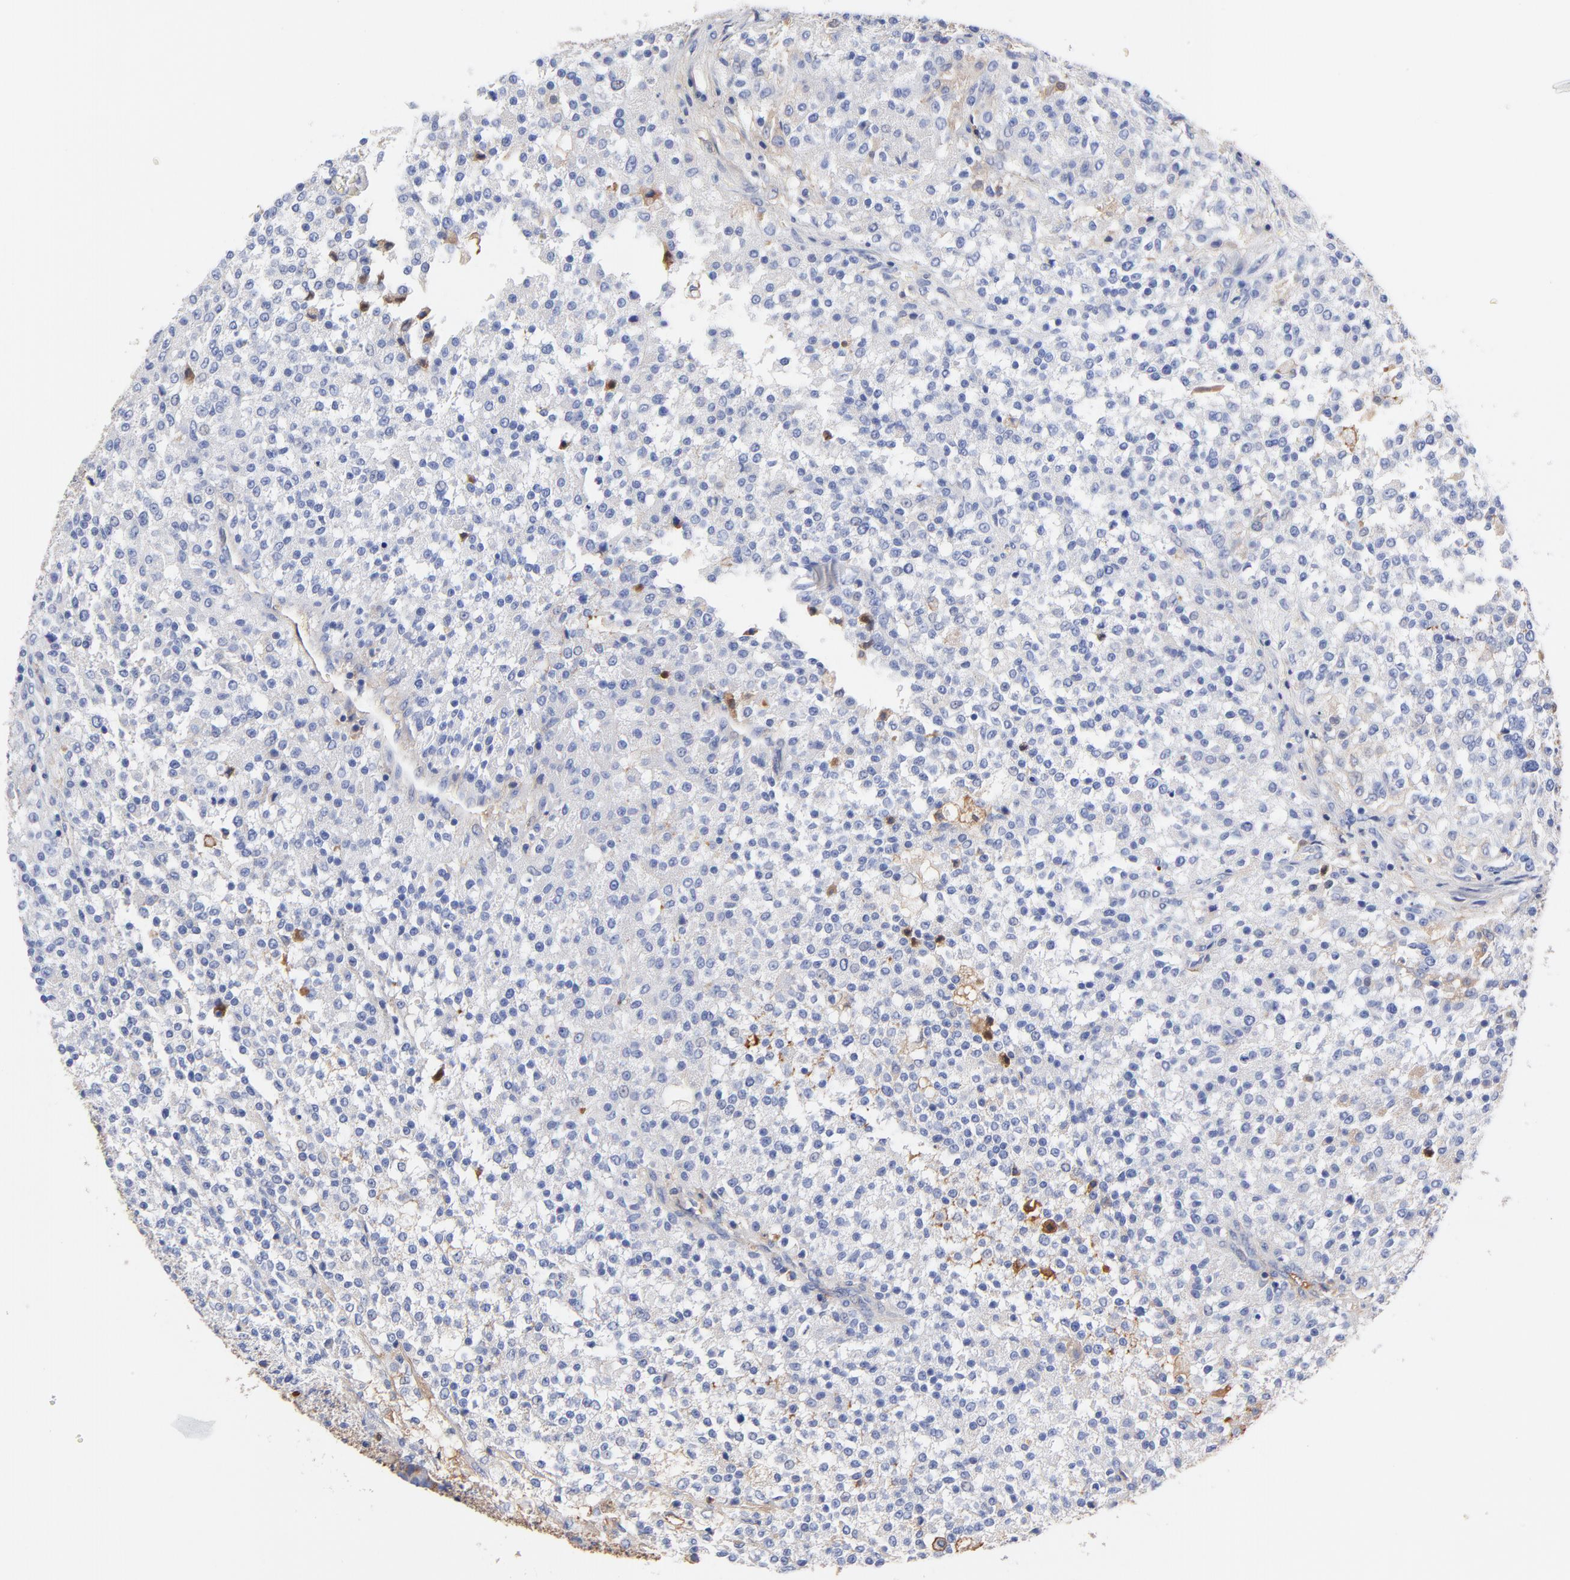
{"staining": {"intensity": "weak", "quantity": "<25%", "location": "cytoplasmic/membranous"}, "tissue": "testis cancer", "cell_type": "Tumor cells", "image_type": "cancer", "snomed": [{"axis": "morphology", "description": "Seminoma, NOS"}, {"axis": "topography", "description": "Testis"}], "caption": "Immunohistochemistry (IHC) photomicrograph of neoplastic tissue: human testis cancer stained with DAB demonstrates no significant protein positivity in tumor cells. (Immunohistochemistry (IHC), brightfield microscopy, high magnification).", "gene": "IGLV3-10", "patient": {"sex": "male", "age": 59}}